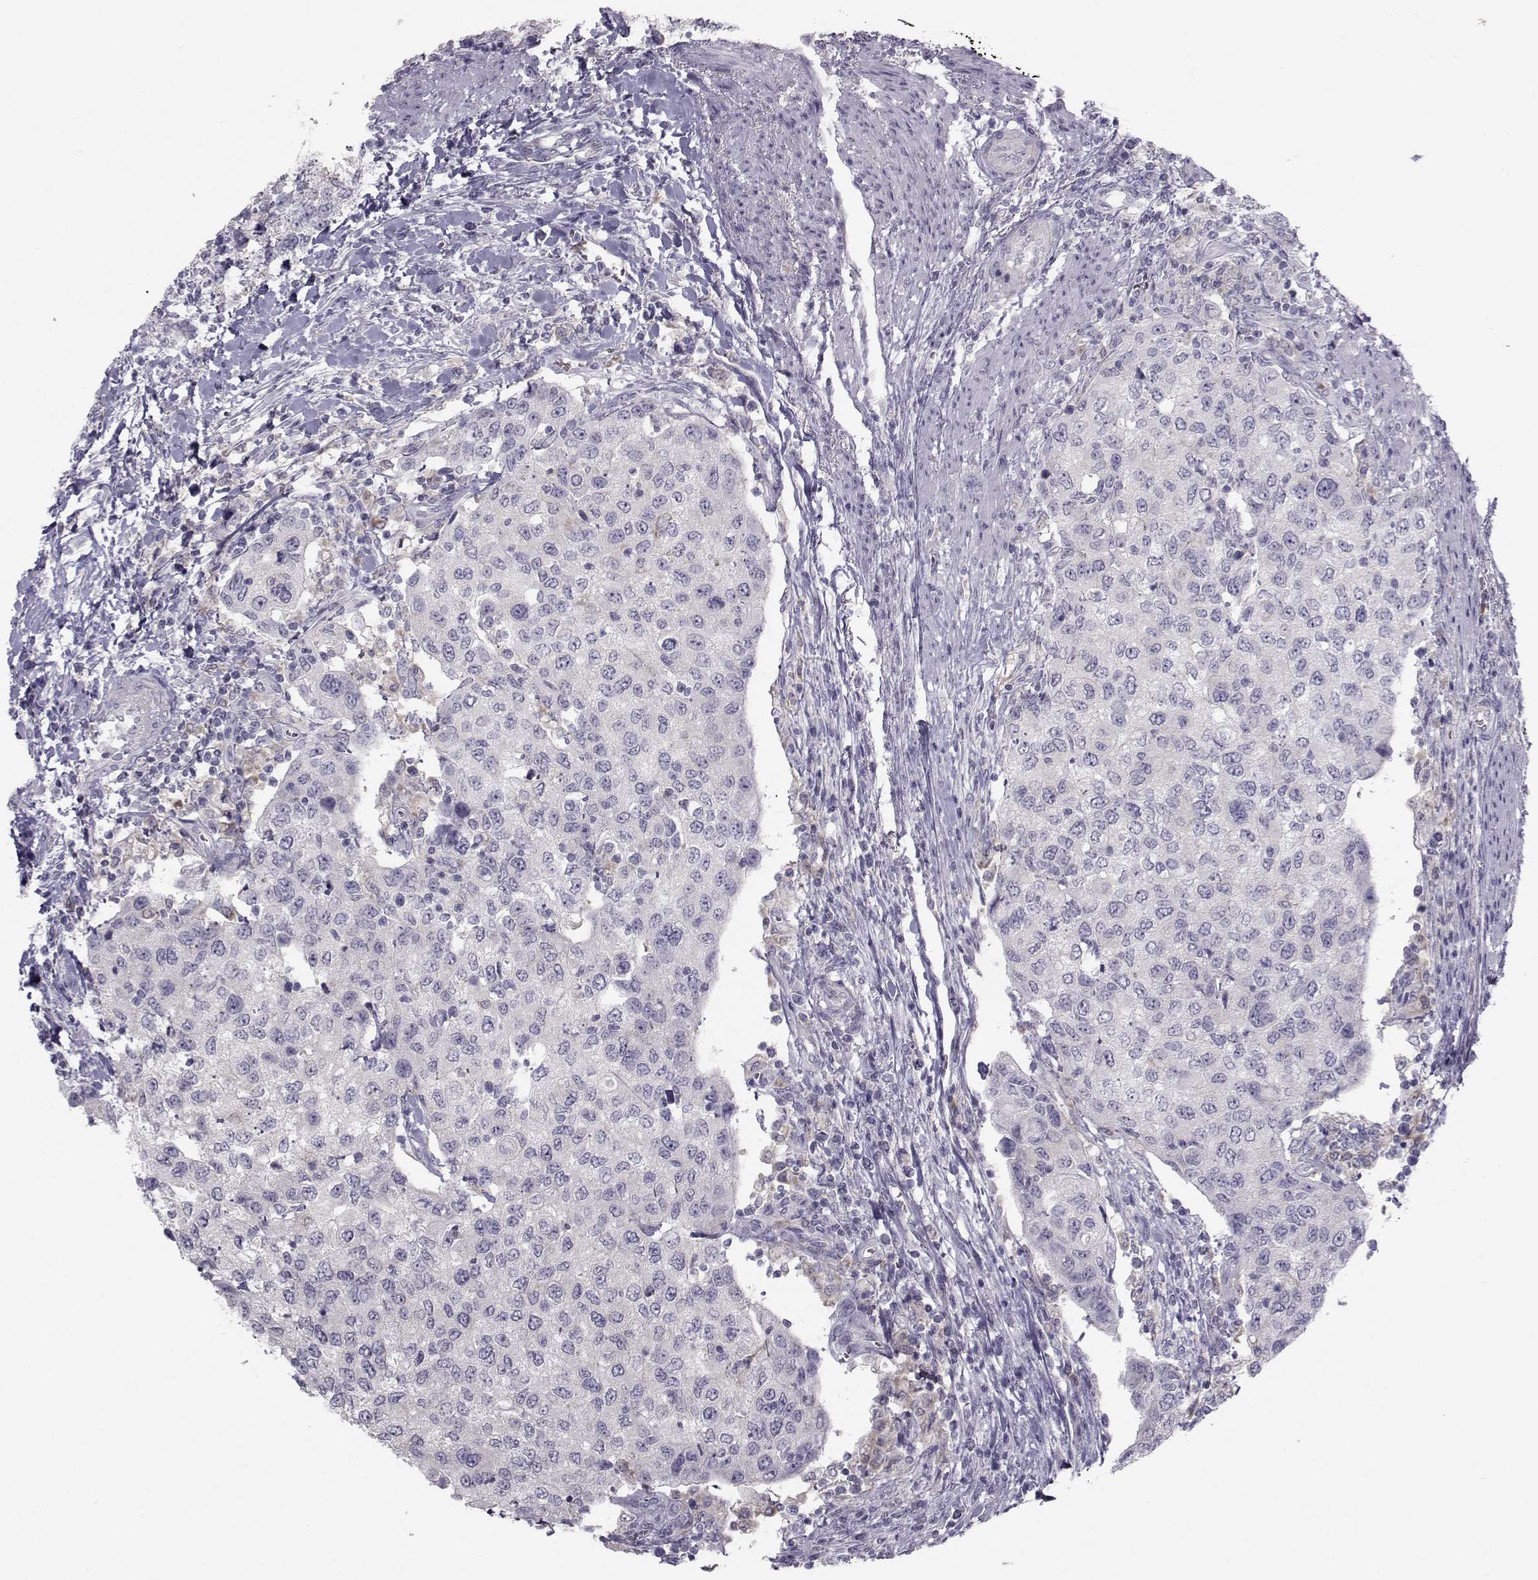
{"staining": {"intensity": "negative", "quantity": "none", "location": "none"}, "tissue": "urothelial cancer", "cell_type": "Tumor cells", "image_type": "cancer", "snomed": [{"axis": "morphology", "description": "Urothelial carcinoma, High grade"}, {"axis": "topography", "description": "Urinary bladder"}], "caption": "The micrograph displays no staining of tumor cells in urothelial cancer. (DAB immunohistochemistry with hematoxylin counter stain).", "gene": "GARIN3", "patient": {"sex": "female", "age": 78}}